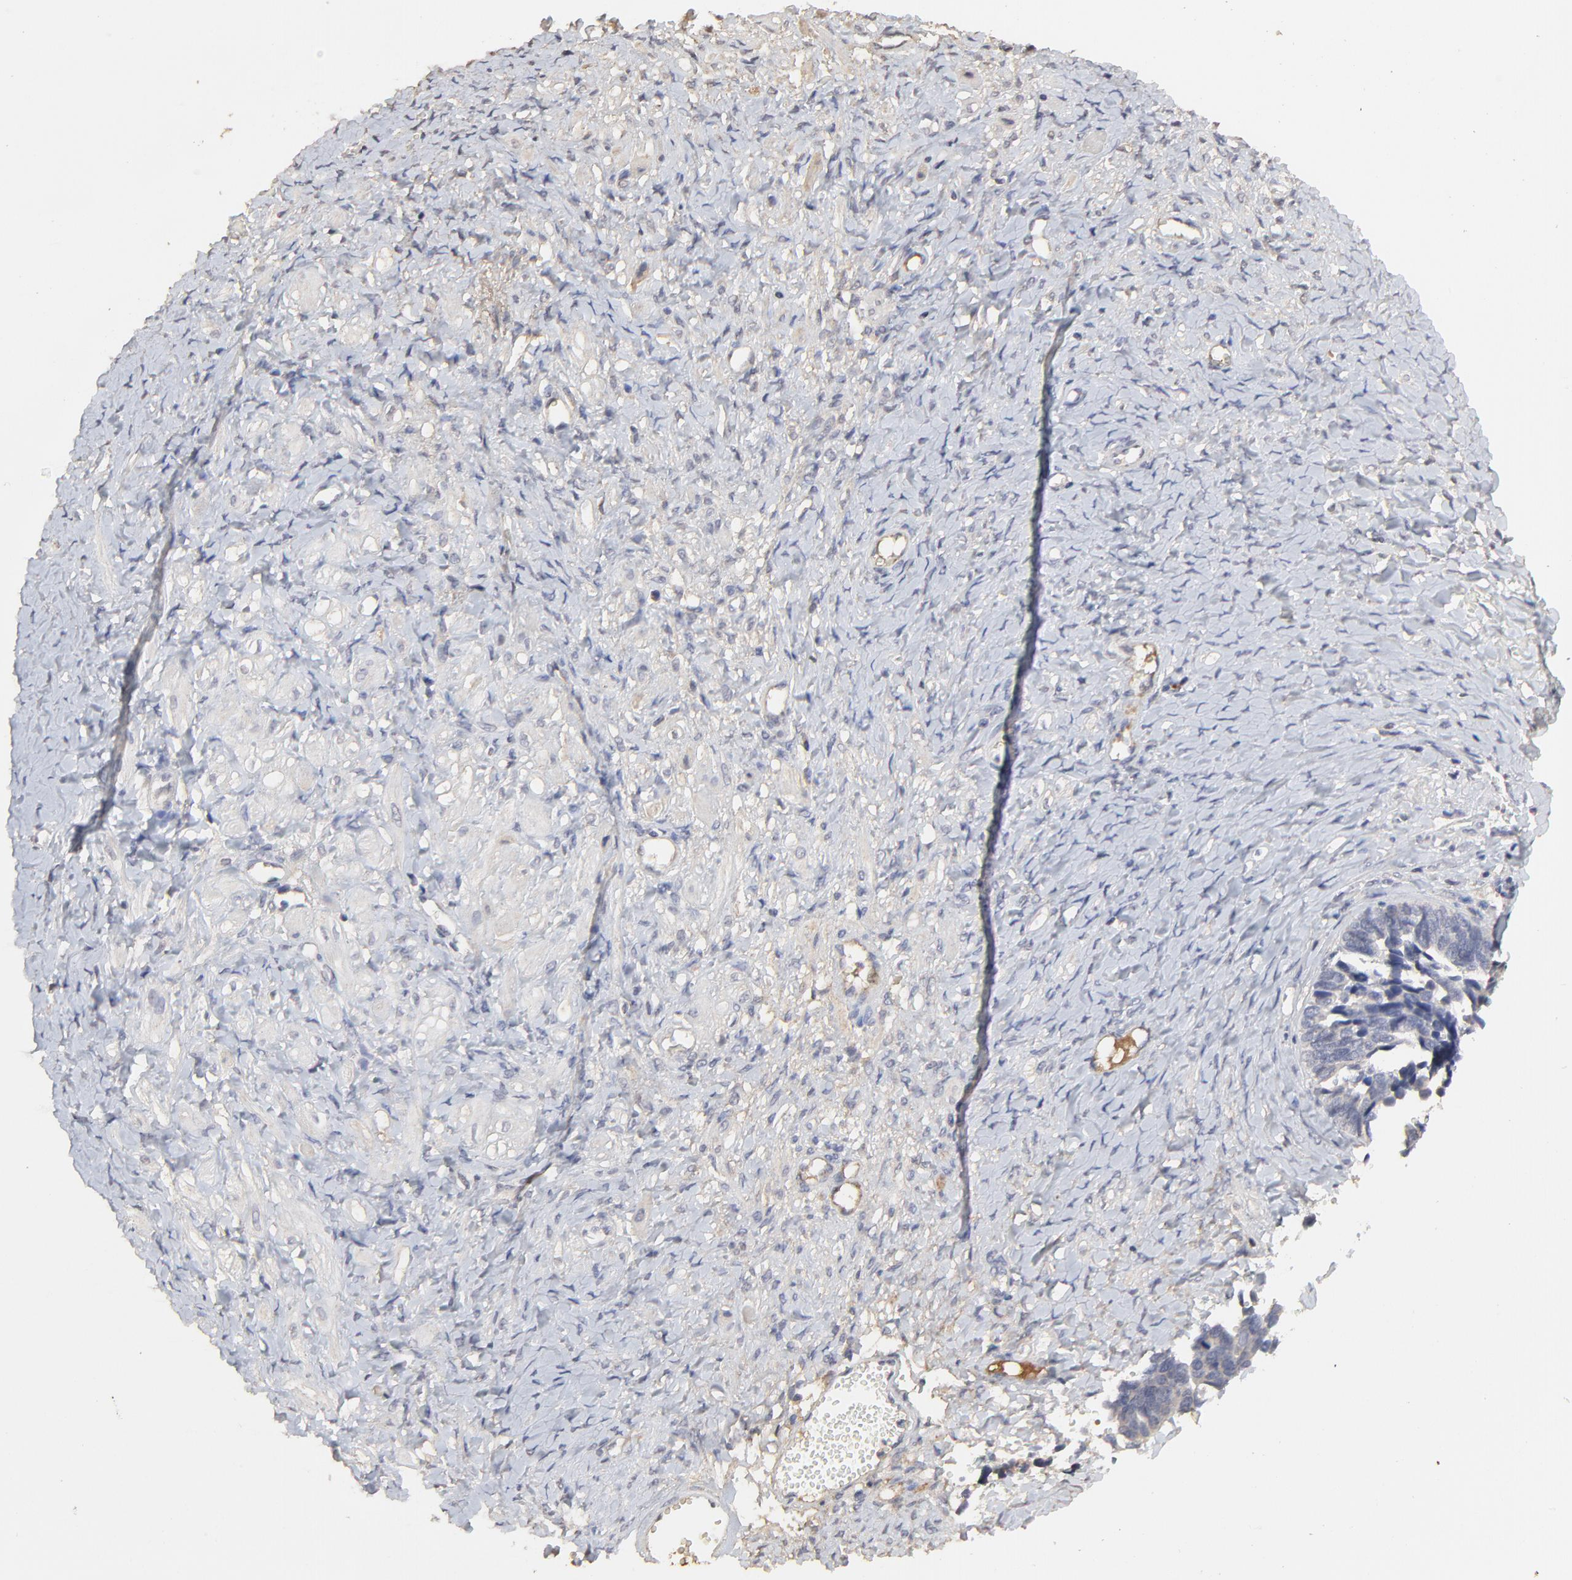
{"staining": {"intensity": "weak", "quantity": "<25%", "location": "cytoplasmic/membranous"}, "tissue": "ovarian cancer", "cell_type": "Tumor cells", "image_type": "cancer", "snomed": [{"axis": "morphology", "description": "Cystadenocarcinoma, serous, NOS"}, {"axis": "topography", "description": "Ovary"}], "caption": "IHC micrograph of neoplastic tissue: ovarian serous cystadenocarcinoma stained with DAB (3,3'-diaminobenzidine) shows no significant protein positivity in tumor cells. (Immunohistochemistry (ihc), brightfield microscopy, high magnification).", "gene": "VPREB3", "patient": {"sex": "female", "age": 77}}